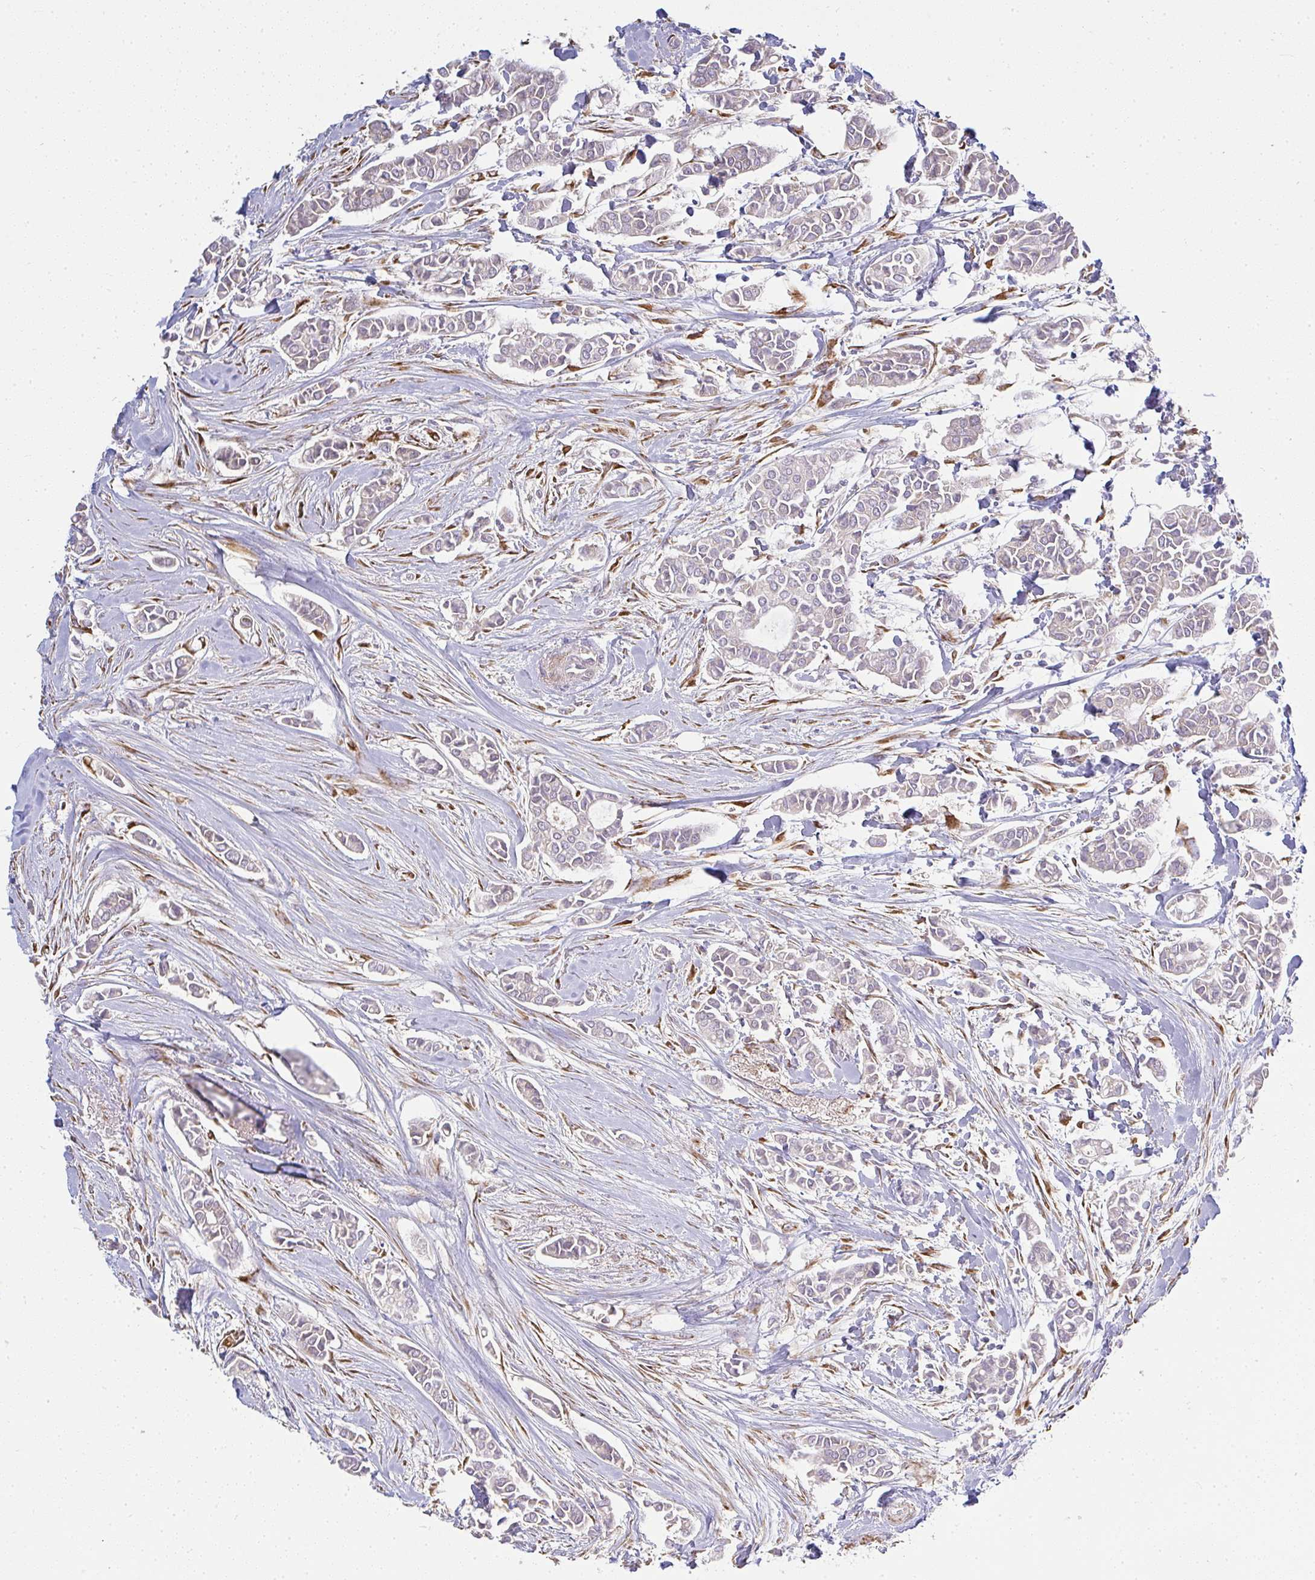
{"staining": {"intensity": "weak", "quantity": "<25%", "location": "cytoplasmic/membranous"}, "tissue": "breast cancer", "cell_type": "Tumor cells", "image_type": "cancer", "snomed": [{"axis": "morphology", "description": "Duct carcinoma"}, {"axis": "topography", "description": "Breast"}], "caption": "Image shows no significant protein staining in tumor cells of intraductal carcinoma (breast).", "gene": "BRINP3", "patient": {"sex": "female", "age": 84}}